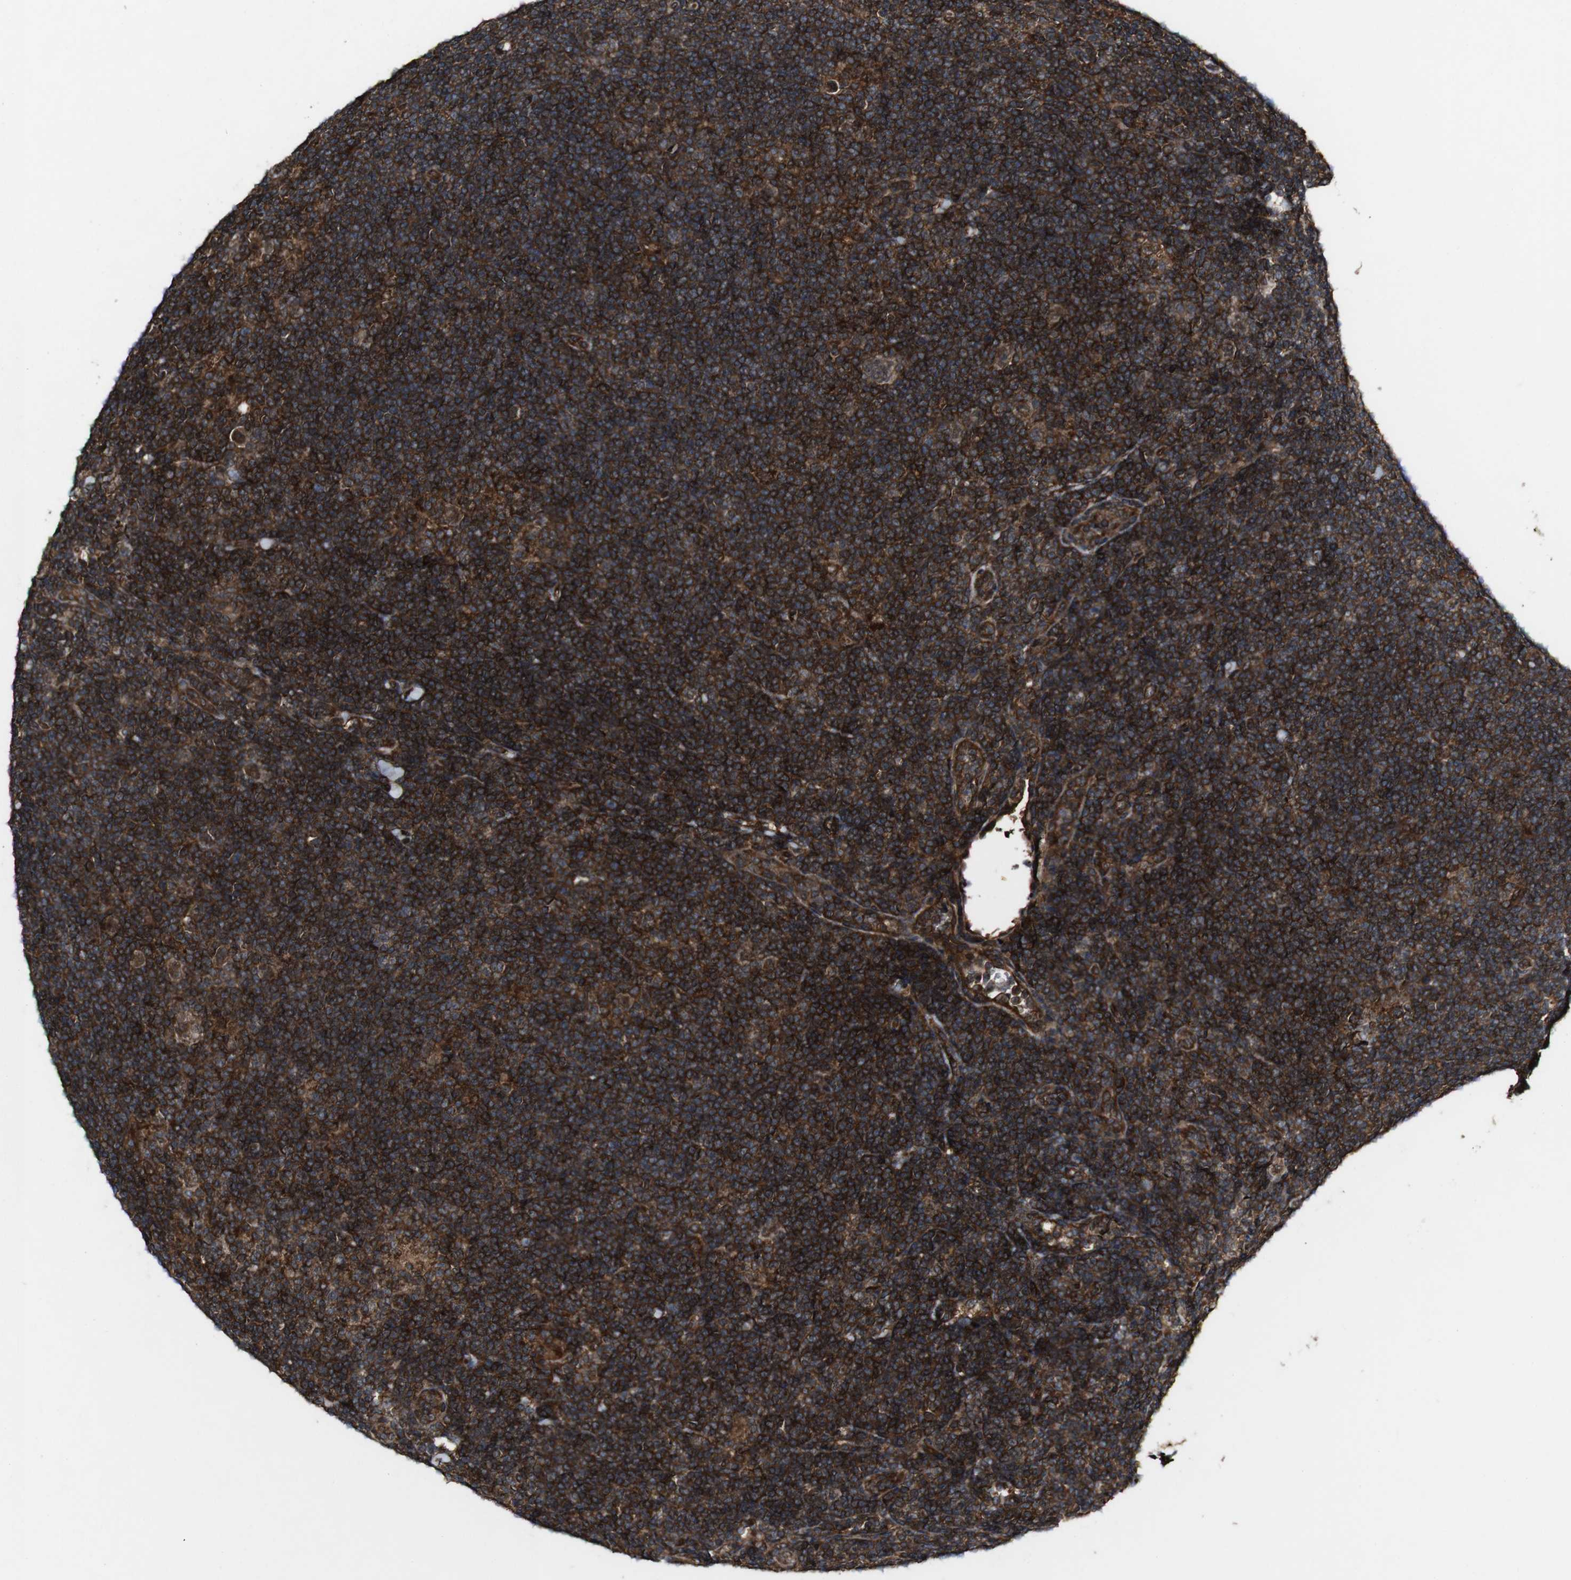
{"staining": {"intensity": "moderate", "quantity": ">75%", "location": "cytoplasmic/membranous"}, "tissue": "lymphoma", "cell_type": "Tumor cells", "image_type": "cancer", "snomed": [{"axis": "morphology", "description": "Hodgkin's disease, NOS"}, {"axis": "topography", "description": "Lymph node"}], "caption": "This histopathology image exhibits immunohistochemistry (IHC) staining of human Hodgkin's disease, with medium moderate cytoplasmic/membranous expression in approximately >75% of tumor cells.", "gene": "BTN3A3", "patient": {"sex": "female", "age": 57}}